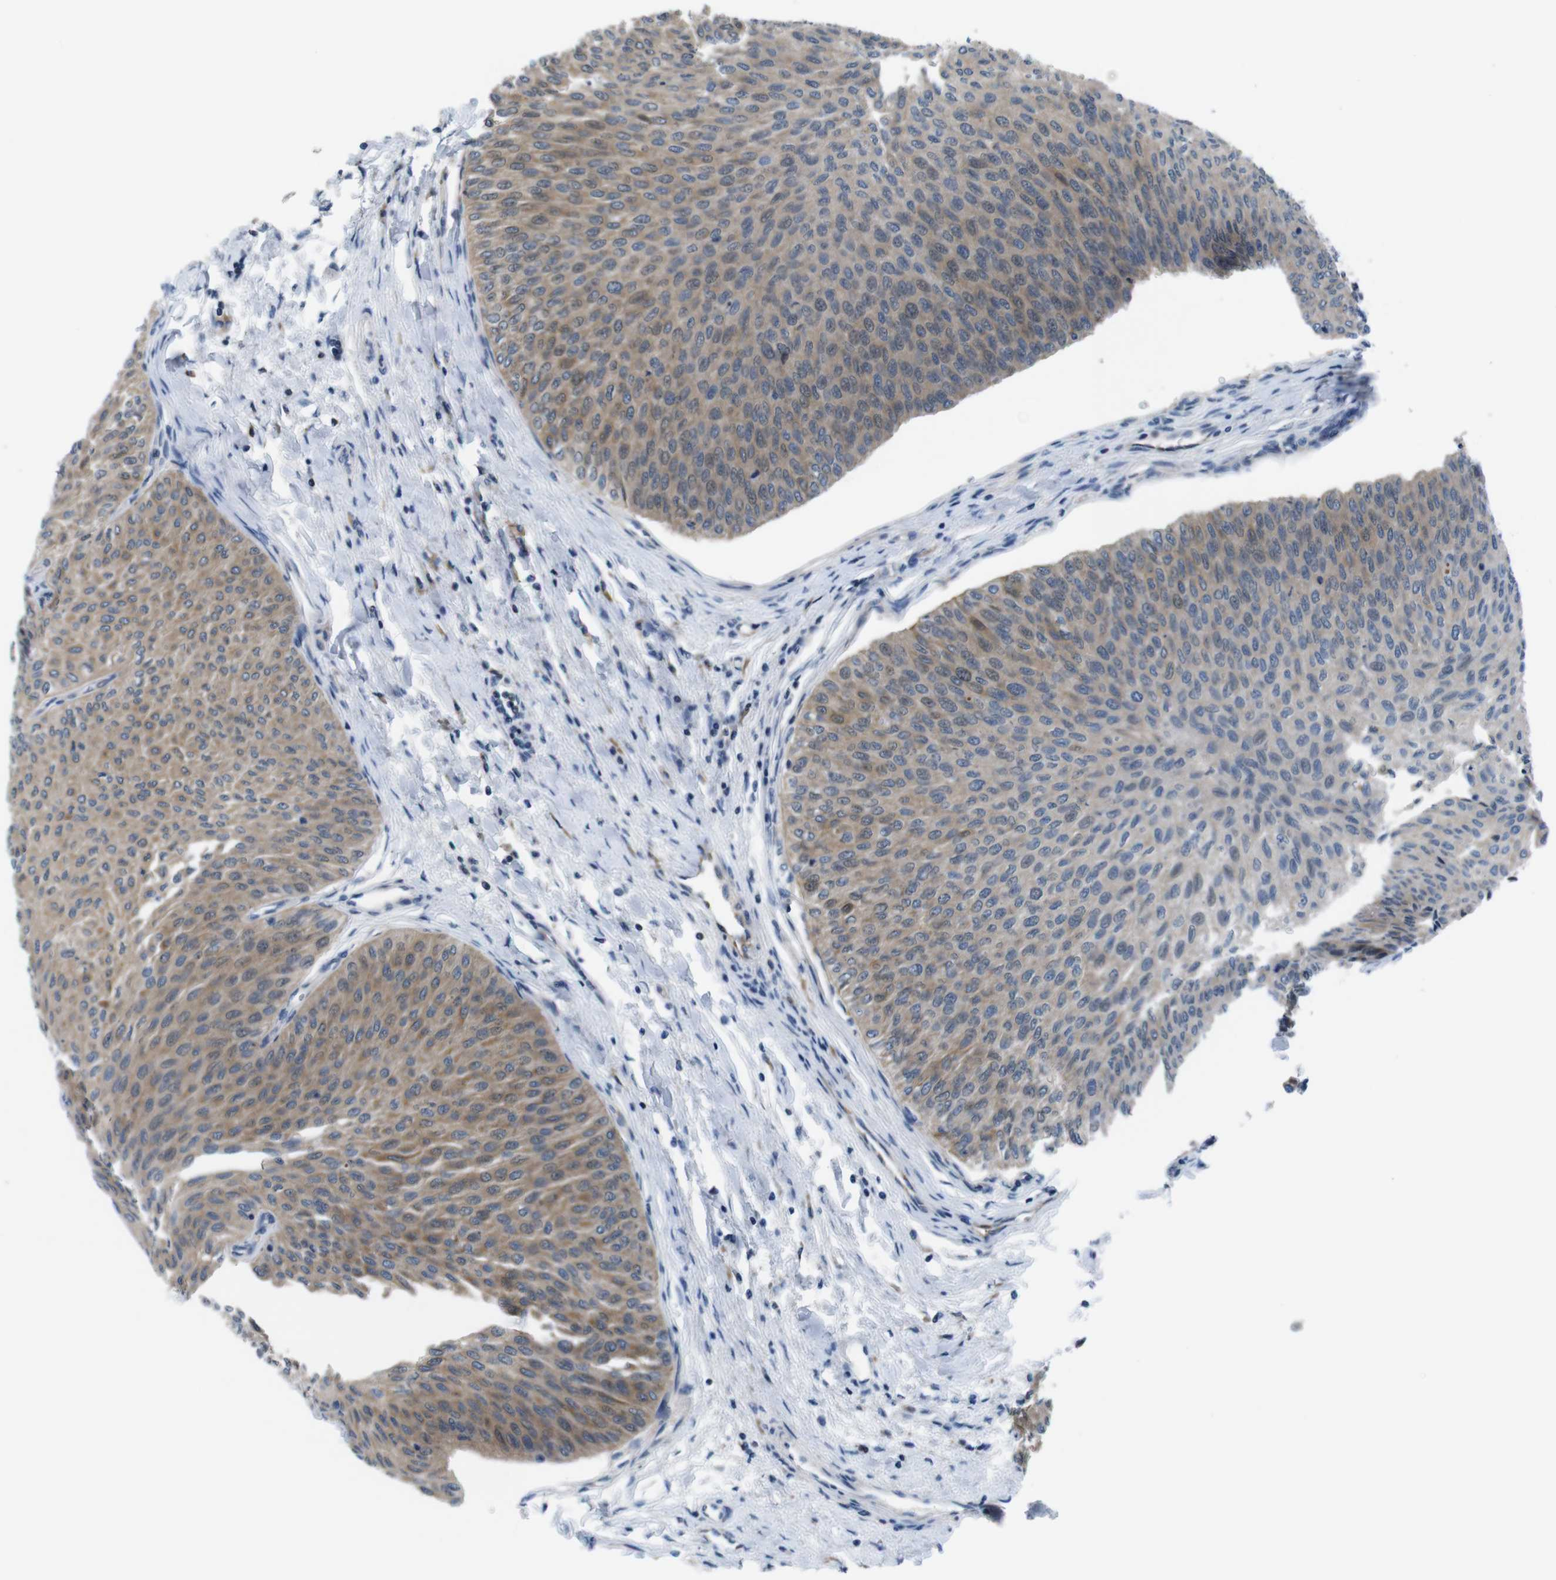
{"staining": {"intensity": "moderate", "quantity": ">75%", "location": "cytoplasmic/membranous"}, "tissue": "urothelial cancer", "cell_type": "Tumor cells", "image_type": "cancer", "snomed": [{"axis": "morphology", "description": "Urothelial carcinoma, Low grade"}, {"axis": "topography", "description": "Urinary bladder"}], "caption": "The image exhibits a brown stain indicating the presence of a protein in the cytoplasmic/membranous of tumor cells in urothelial carcinoma (low-grade). The protein of interest is shown in brown color, while the nuclei are stained blue.", "gene": "JAK1", "patient": {"sex": "male", "age": 78}}